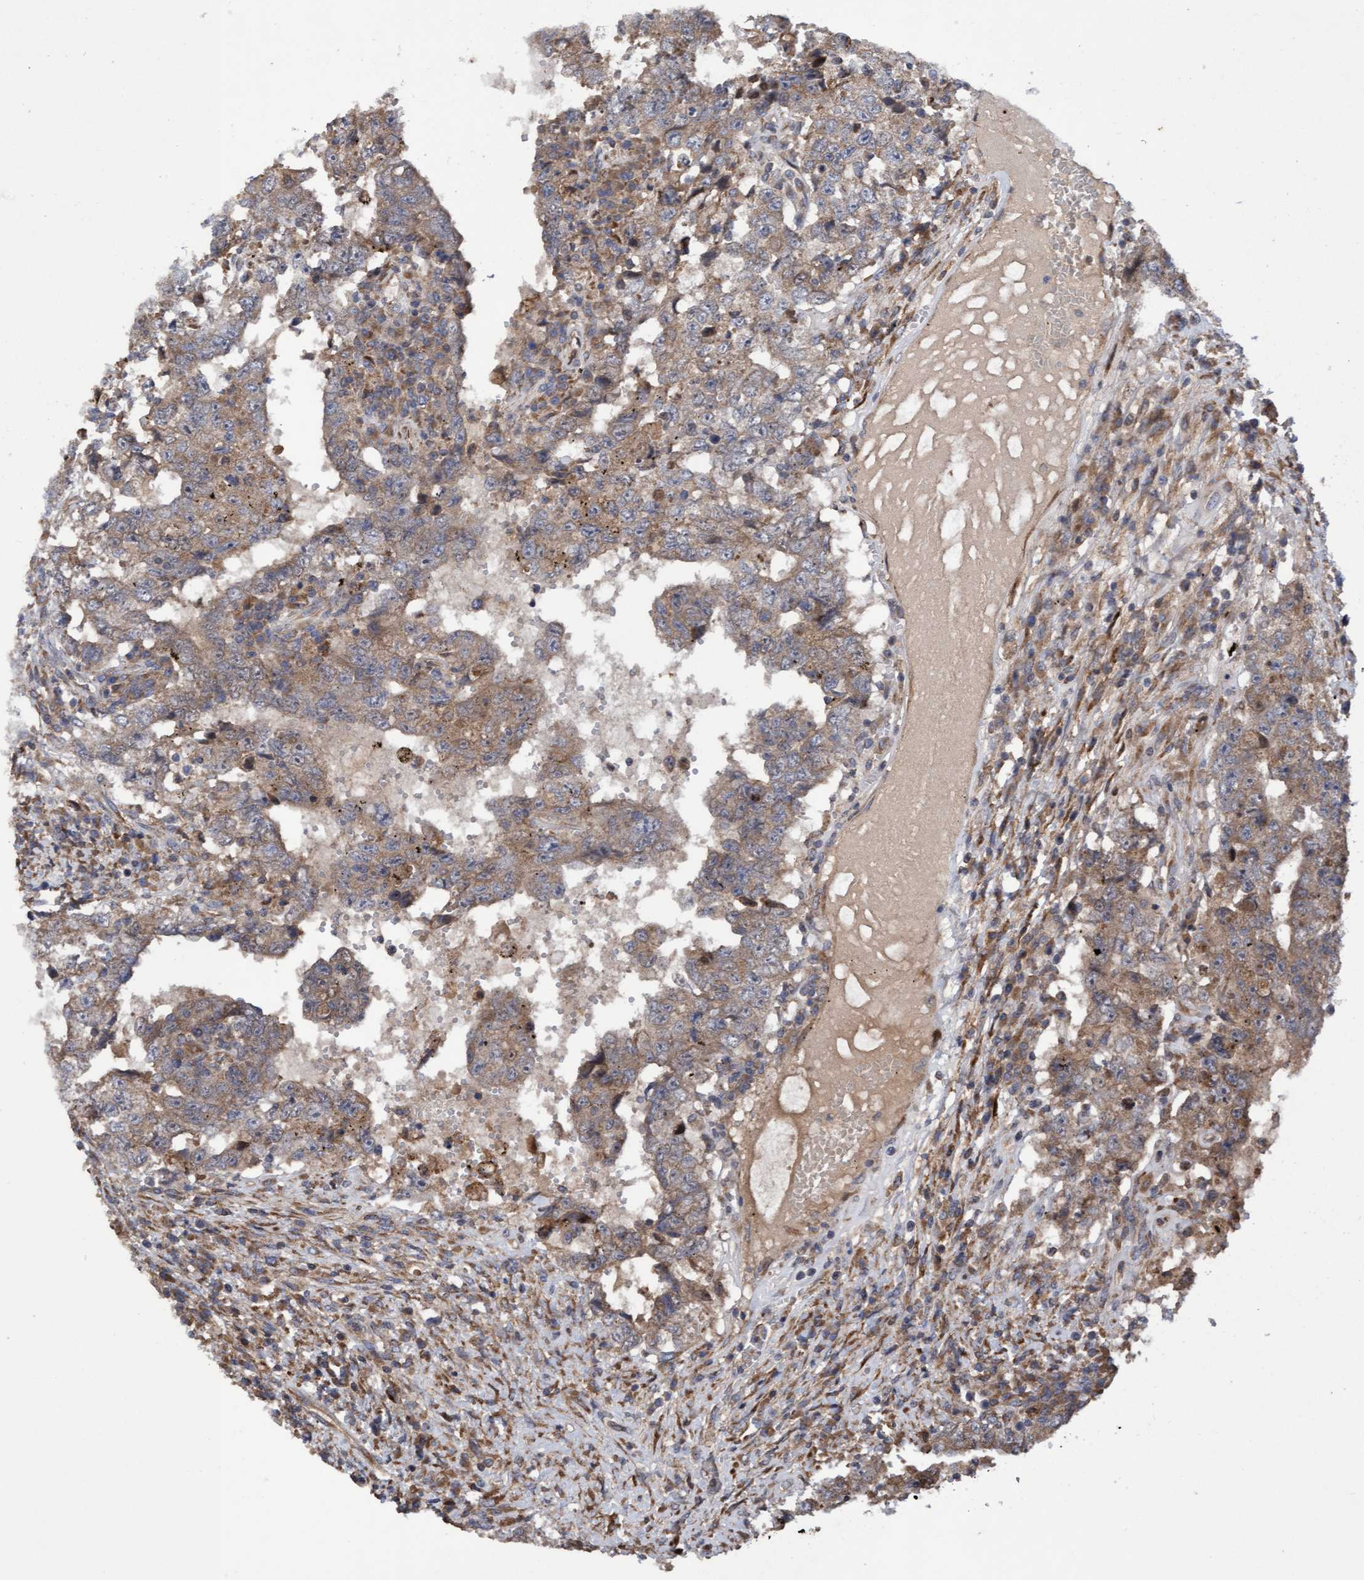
{"staining": {"intensity": "weak", "quantity": ">75%", "location": "cytoplasmic/membranous"}, "tissue": "testis cancer", "cell_type": "Tumor cells", "image_type": "cancer", "snomed": [{"axis": "morphology", "description": "Carcinoma, Embryonal, NOS"}, {"axis": "topography", "description": "Testis"}], "caption": "This photomicrograph reveals immunohistochemistry (IHC) staining of embryonal carcinoma (testis), with low weak cytoplasmic/membranous expression in approximately >75% of tumor cells.", "gene": "ELP5", "patient": {"sex": "male", "age": 26}}